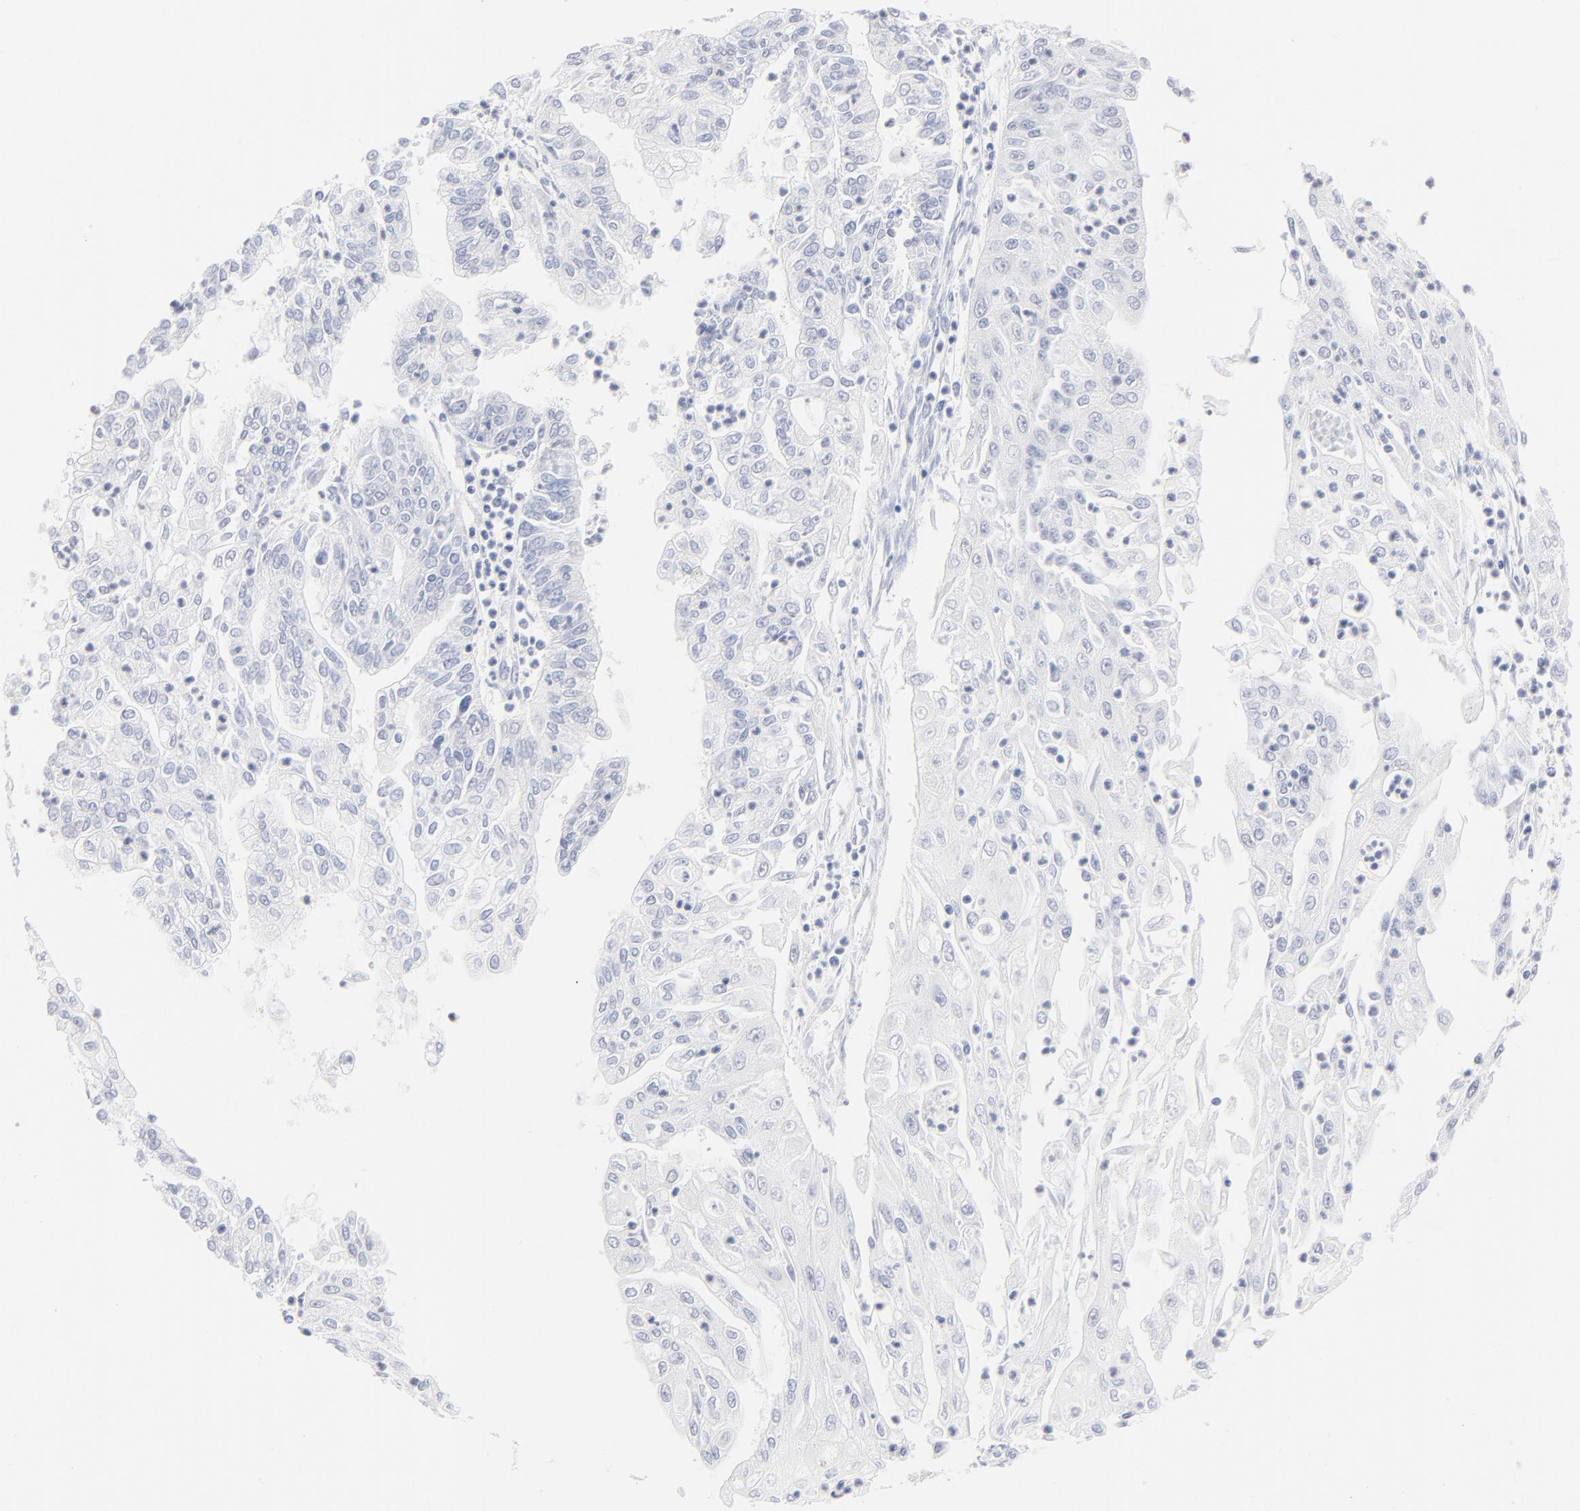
{"staining": {"intensity": "negative", "quantity": "none", "location": "none"}, "tissue": "endometrial cancer", "cell_type": "Tumor cells", "image_type": "cancer", "snomed": [{"axis": "morphology", "description": "Adenocarcinoma, NOS"}, {"axis": "topography", "description": "Endometrium"}], "caption": "Photomicrograph shows no significant protein staining in tumor cells of adenocarcinoma (endometrial).", "gene": "ONECUT1", "patient": {"sex": "female", "age": 75}}